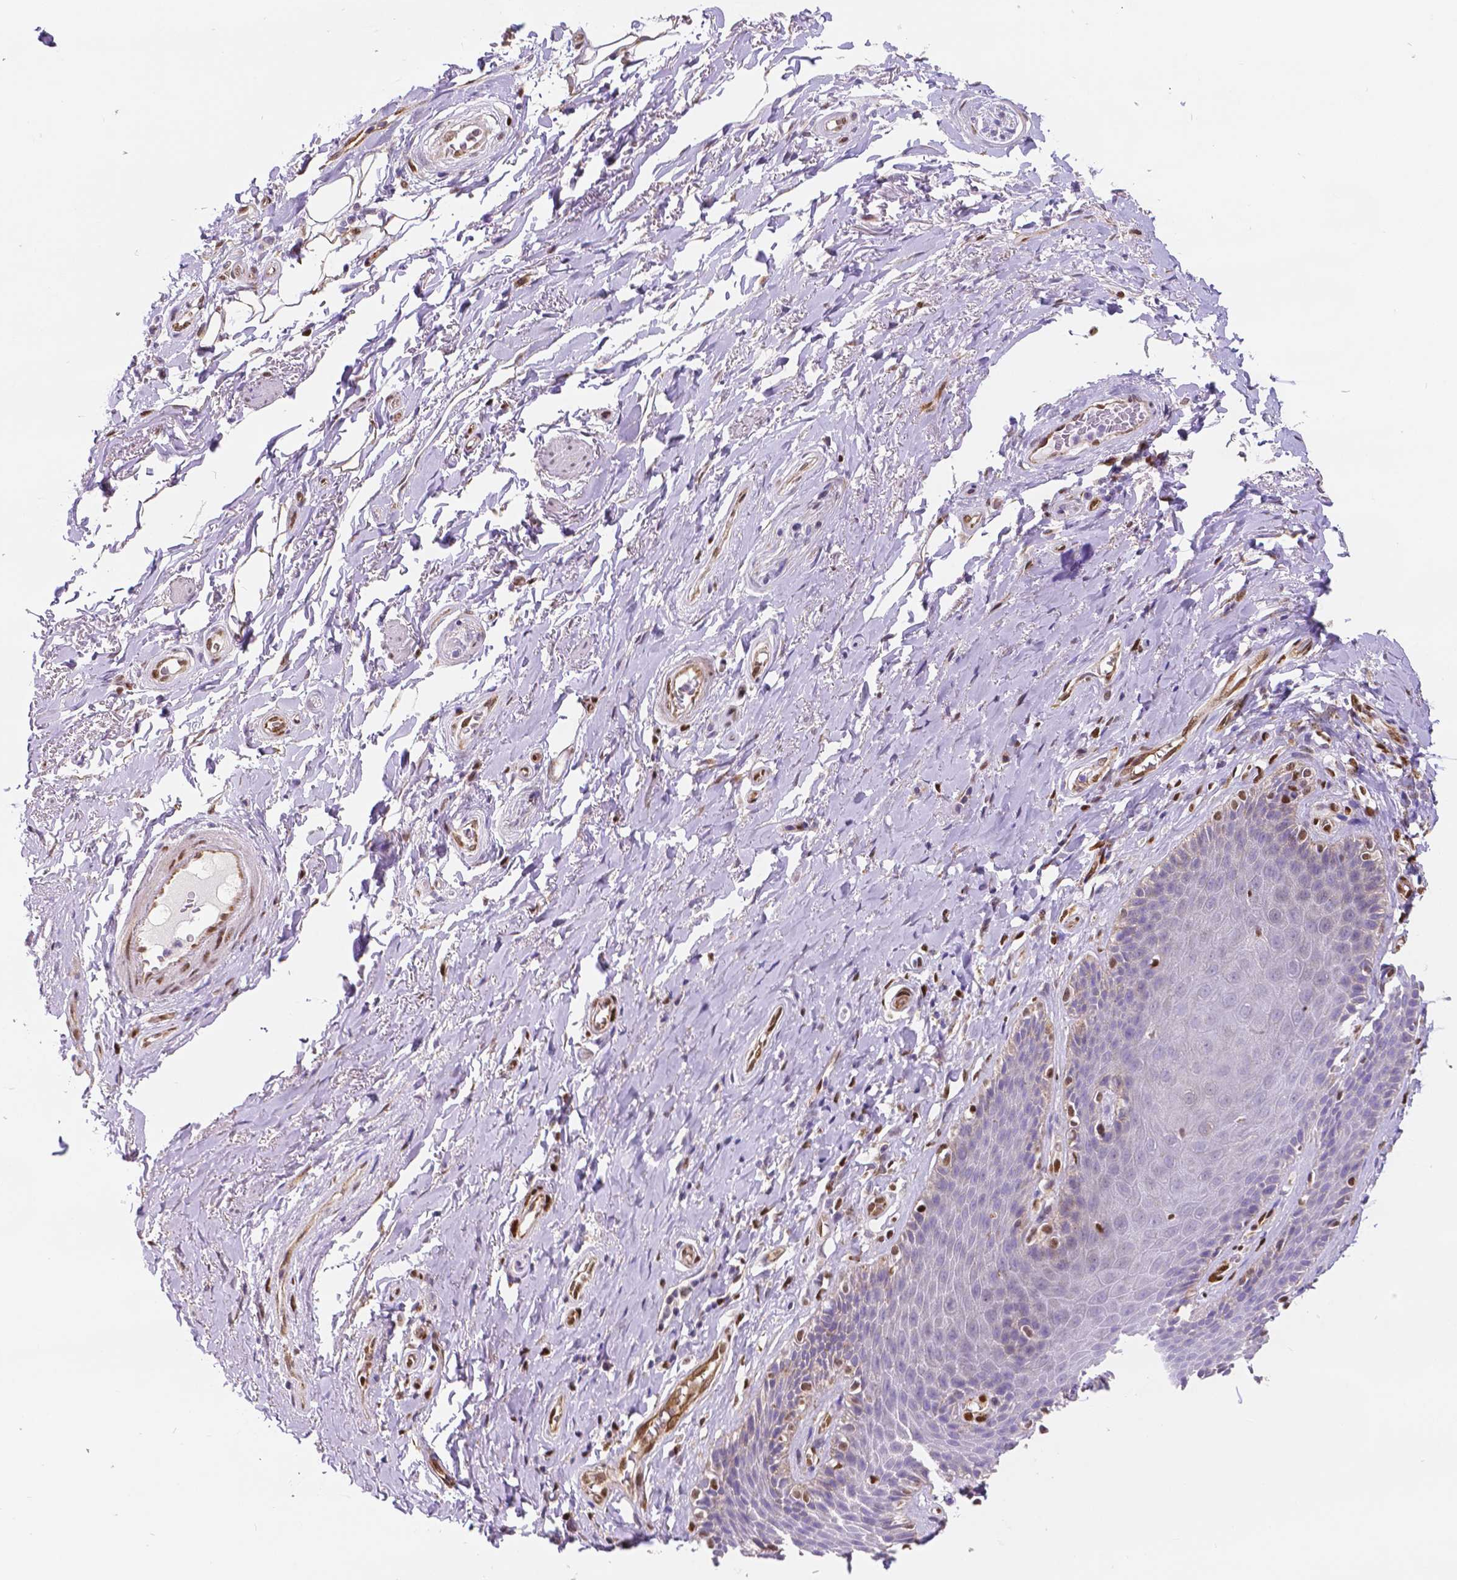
{"staining": {"intensity": "negative", "quantity": "none", "location": "none"}, "tissue": "adipose tissue", "cell_type": "Adipocytes", "image_type": "normal", "snomed": [{"axis": "morphology", "description": "Normal tissue, NOS"}, {"axis": "topography", "description": "Anal"}, {"axis": "topography", "description": "Peripheral nerve tissue"}], "caption": "Micrograph shows no protein positivity in adipocytes of normal adipose tissue. (IHC, brightfield microscopy, high magnification).", "gene": "MEF2C", "patient": {"sex": "male", "age": 53}}